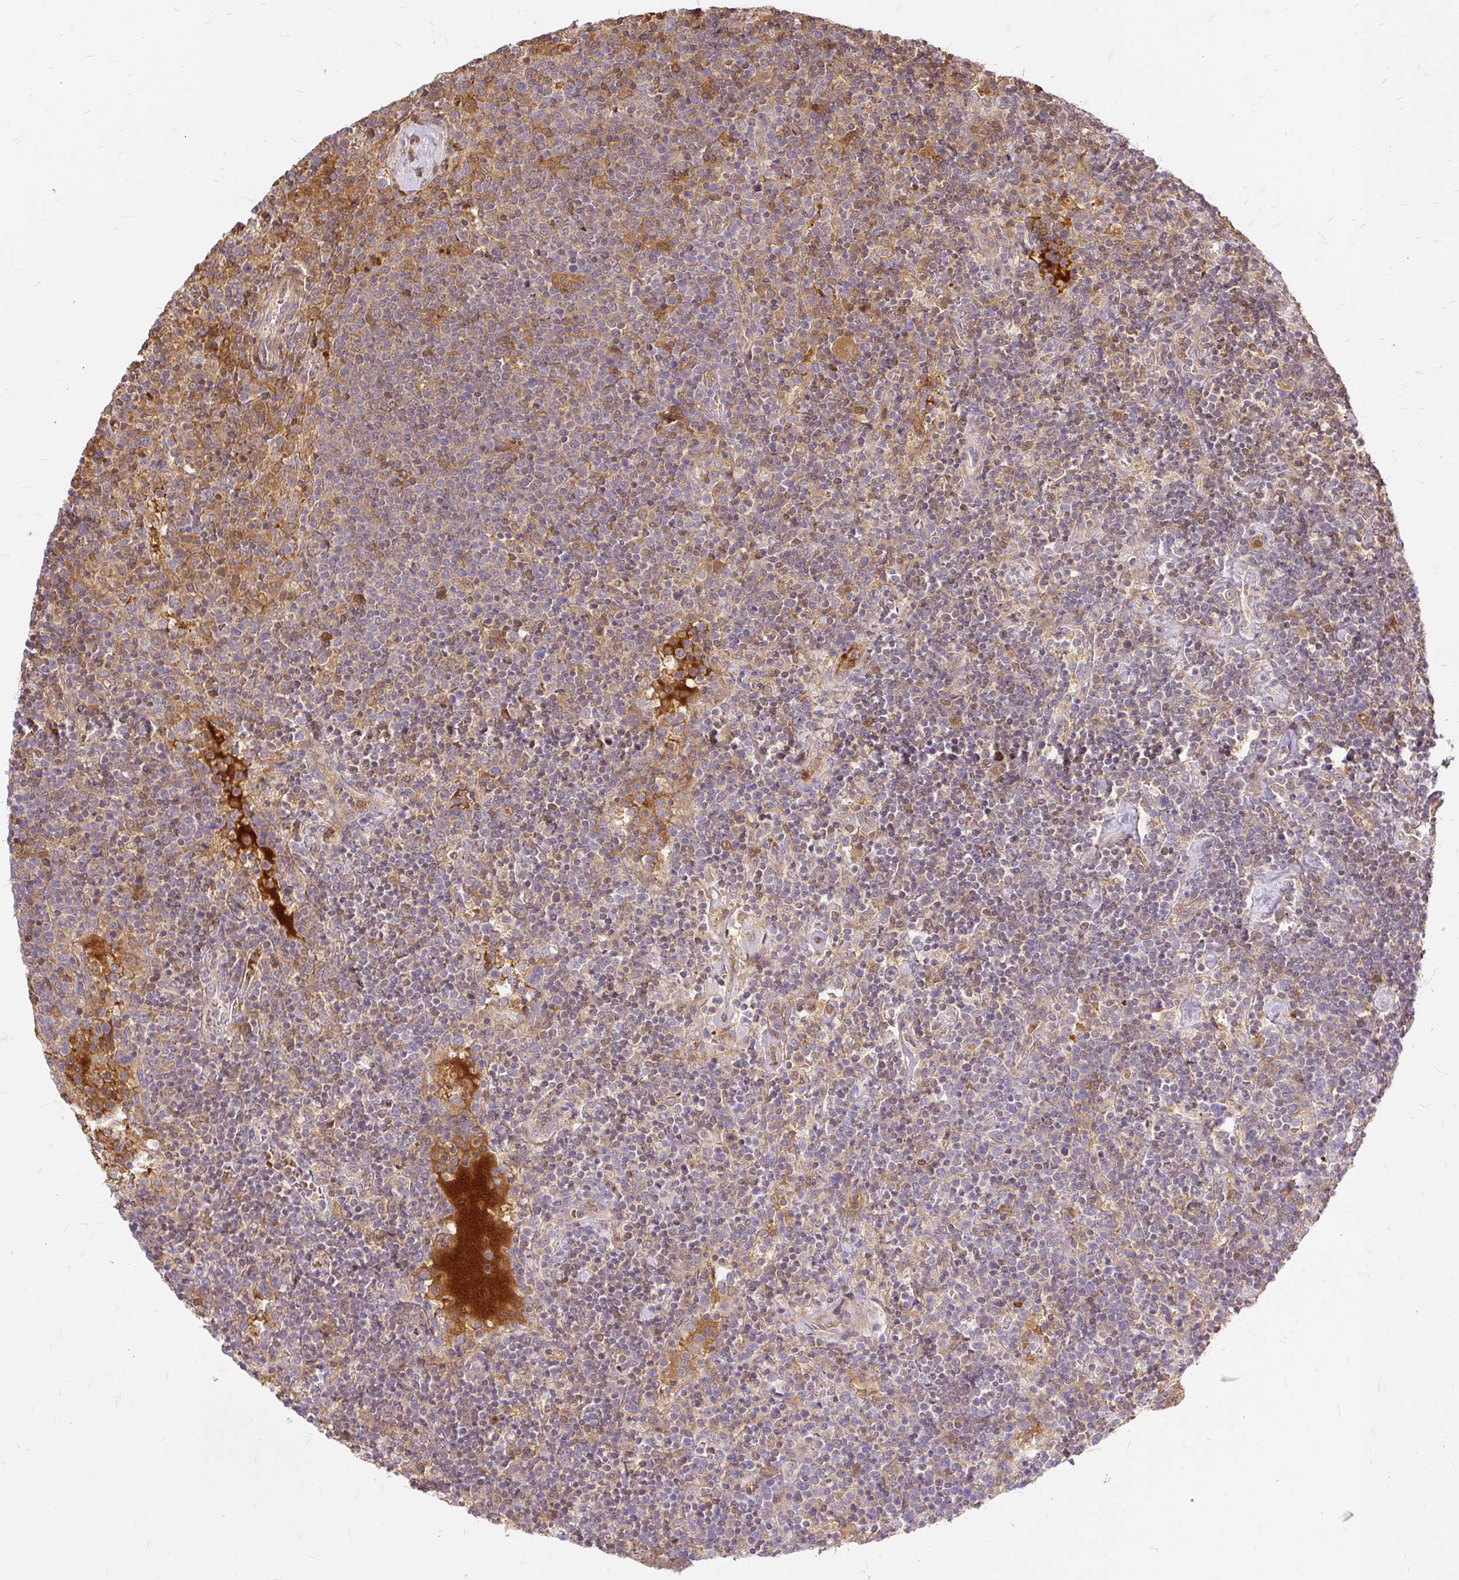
{"staining": {"intensity": "moderate", "quantity": "<25%", "location": "cytoplasmic/membranous"}, "tissue": "lymphoma", "cell_type": "Tumor cells", "image_type": "cancer", "snomed": [{"axis": "morphology", "description": "Malignant lymphoma, non-Hodgkin's type, High grade"}, {"axis": "topography", "description": "Lymph node"}], "caption": "Lymphoma stained with a brown dye exhibits moderate cytoplasmic/membranous positive expression in approximately <25% of tumor cells.", "gene": "AP5S1", "patient": {"sex": "male", "age": 61}}